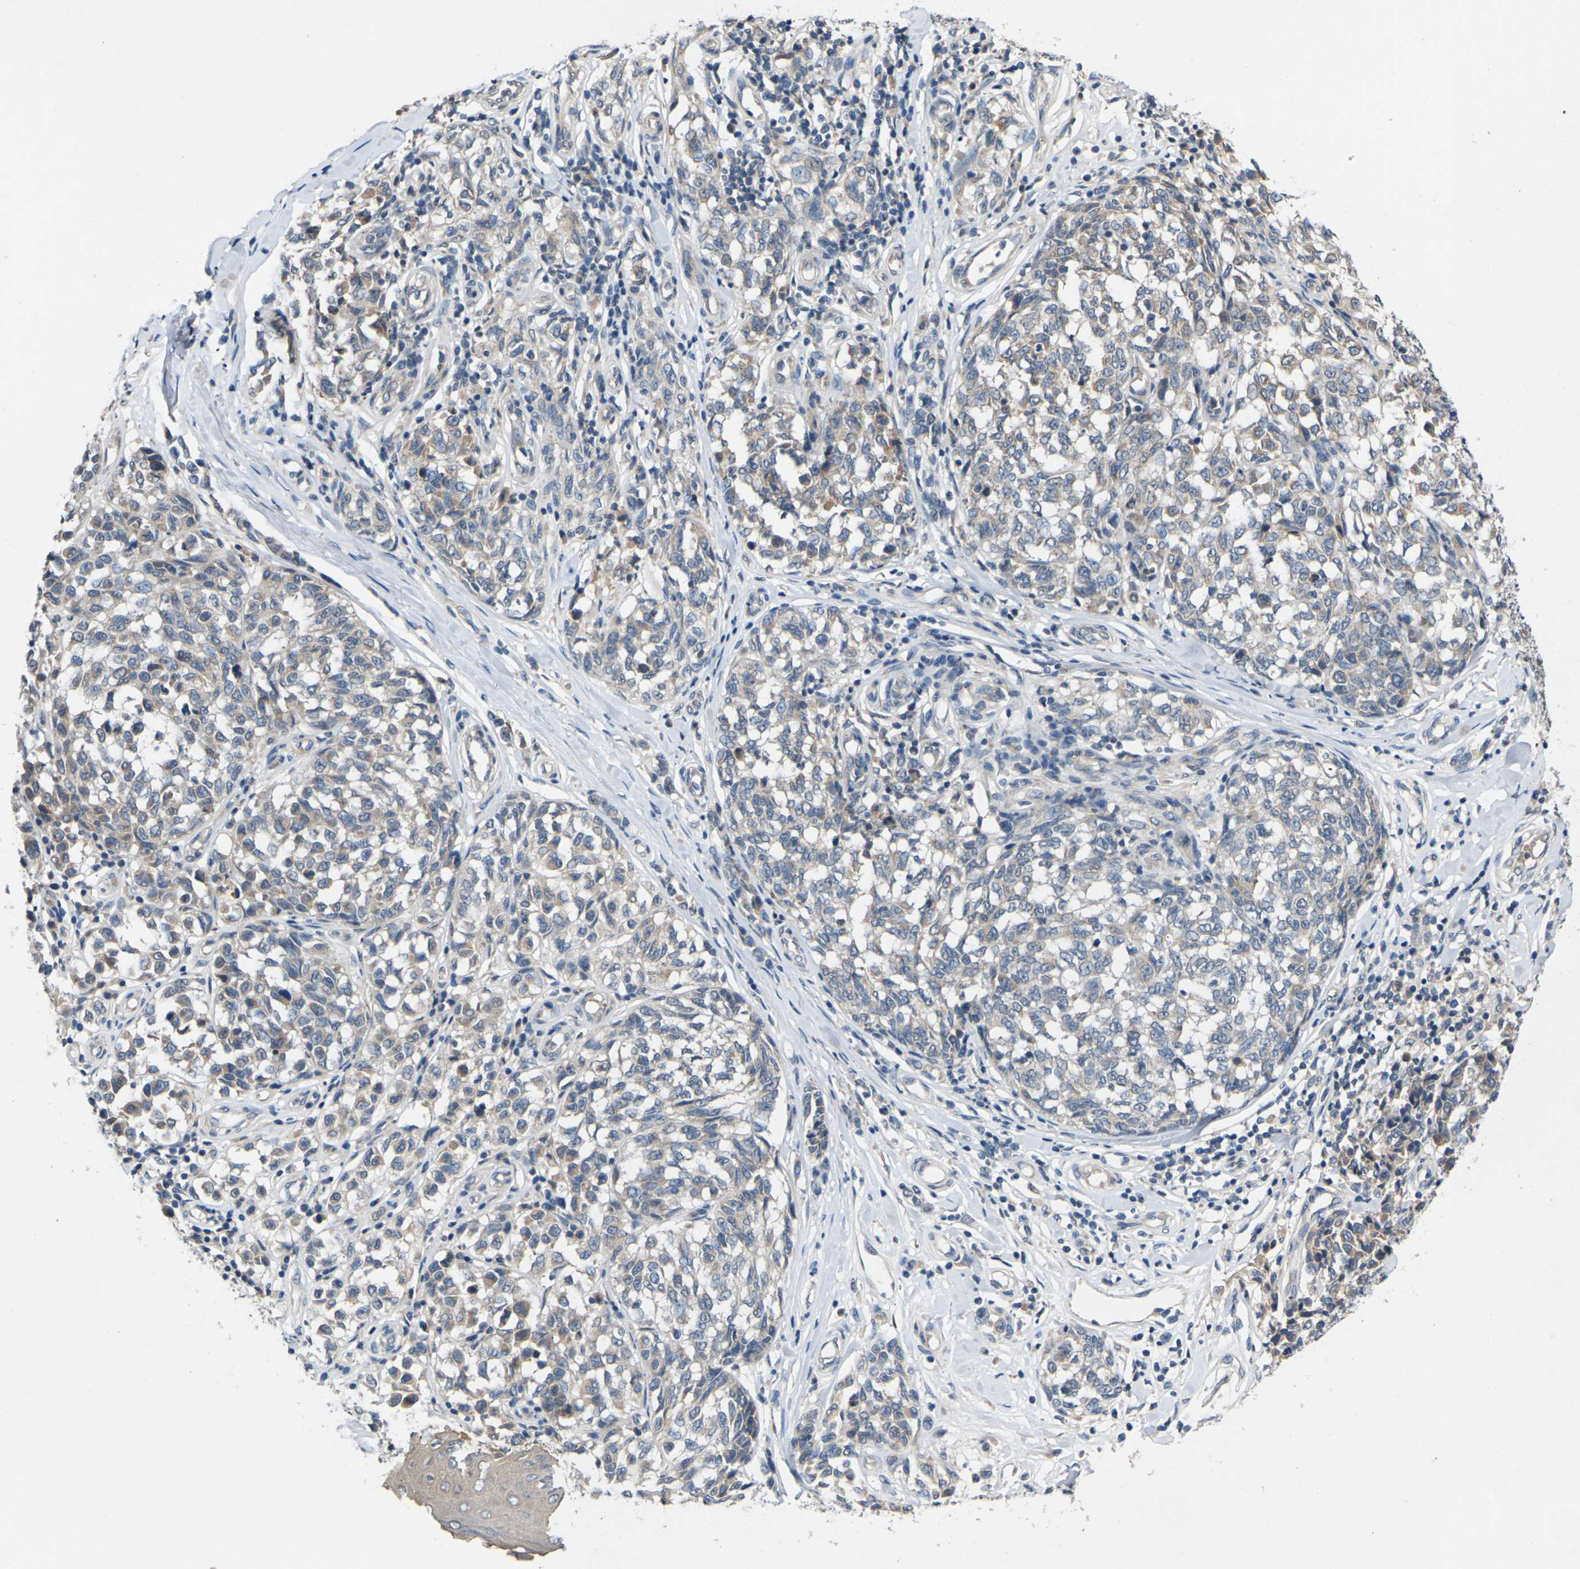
{"staining": {"intensity": "weak", "quantity": "25%-75%", "location": "cytoplasmic/membranous"}, "tissue": "melanoma", "cell_type": "Tumor cells", "image_type": "cancer", "snomed": [{"axis": "morphology", "description": "Malignant melanoma, NOS"}, {"axis": "topography", "description": "Skin"}], "caption": "Immunohistochemical staining of melanoma demonstrates low levels of weak cytoplasmic/membranous positivity in about 25%-75% of tumor cells.", "gene": "SLC2A2", "patient": {"sex": "female", "age": 64}}